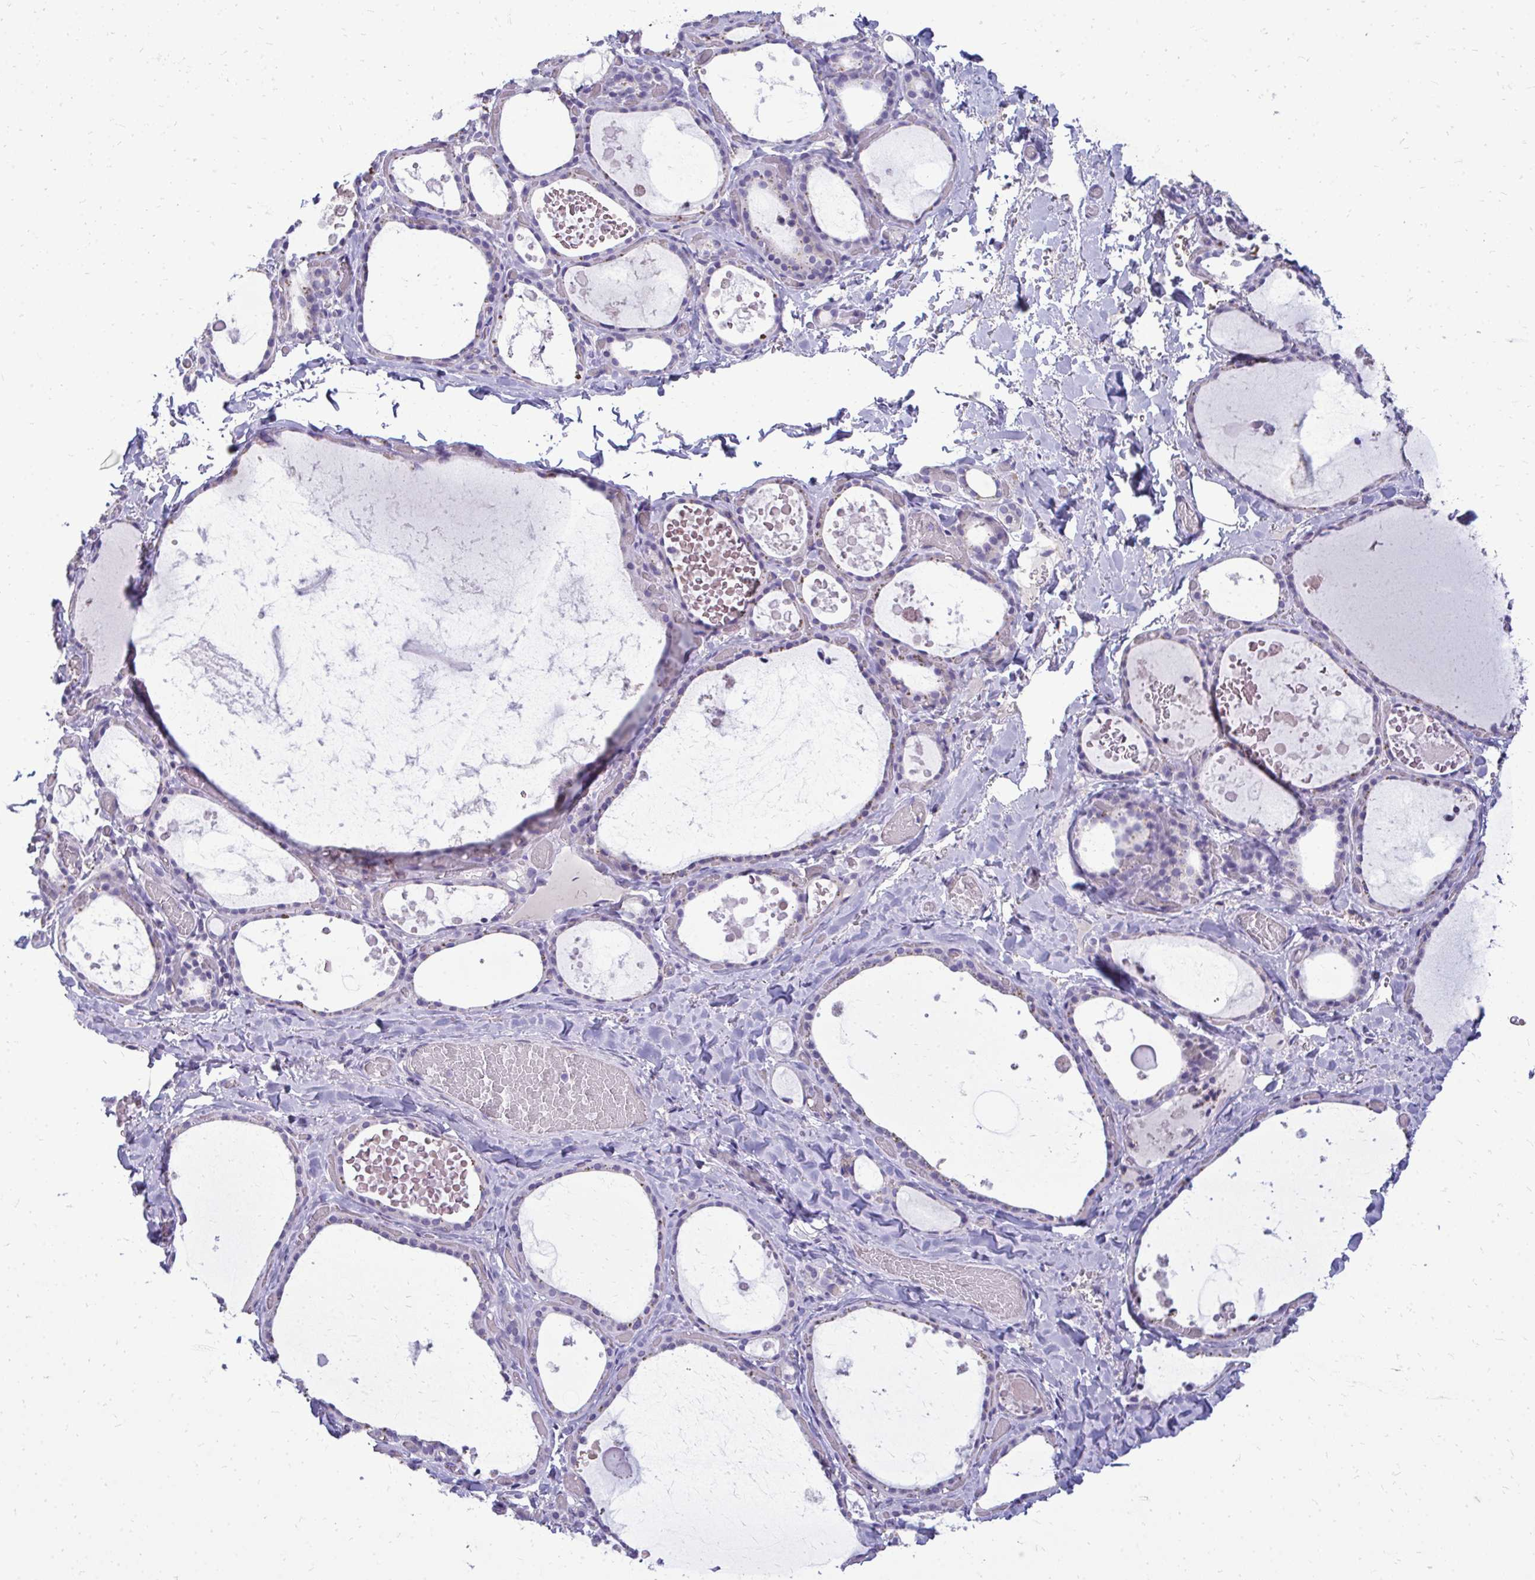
{"staining": {"intensity": "negative", "quantity": "none", "location": "none"}, "tissue": "thyroid gland", "cell_type": "Glandular cells", "image_type": "normal", "snomed": [{"axis": "morphology", "description": "Normal tissue, NOS"}, {"axis": "topography", "description": "Thyroid gland"}], "caption": "Immunohistochemistry micrograph of normal human thyroid gland stained for a protein (brown), which reveals no expression in glandular cells. (Brightfield microscopy of DAB immunohistochemistry at high magnification).", "gene": "FABP3", "patient": {"sex": "female", "age": 56}}